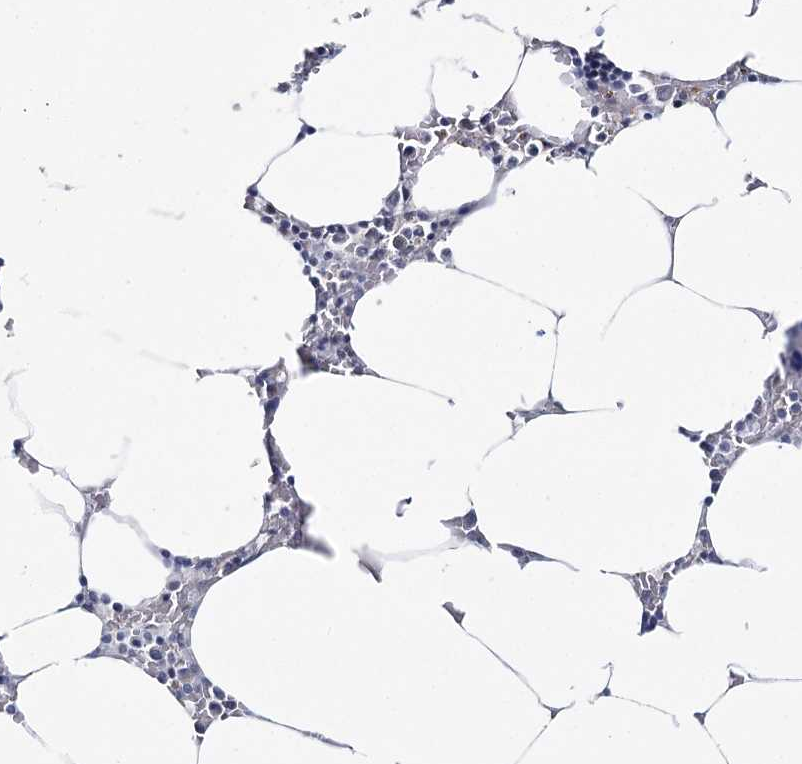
{"staining": {"intensity": "negative", "quantity": "none", "location": "none"}, "tissue": "bone marrow", "cell_type": "Hematopoietic cells", "image_type": "normal", "snomed": [{"axis": "morphology", "description": "Normal tissue, NOS"}, {"axis": "topography", "description": "Bone marrow"}], "caption": "Immunohistochemical staining of benign bone marrow reveals no significant positivity in hematopoietic cells. Nuclei are stained in blue.", "gene": "ZC3H8", "patient": {"sex": "male", "age": 70}}